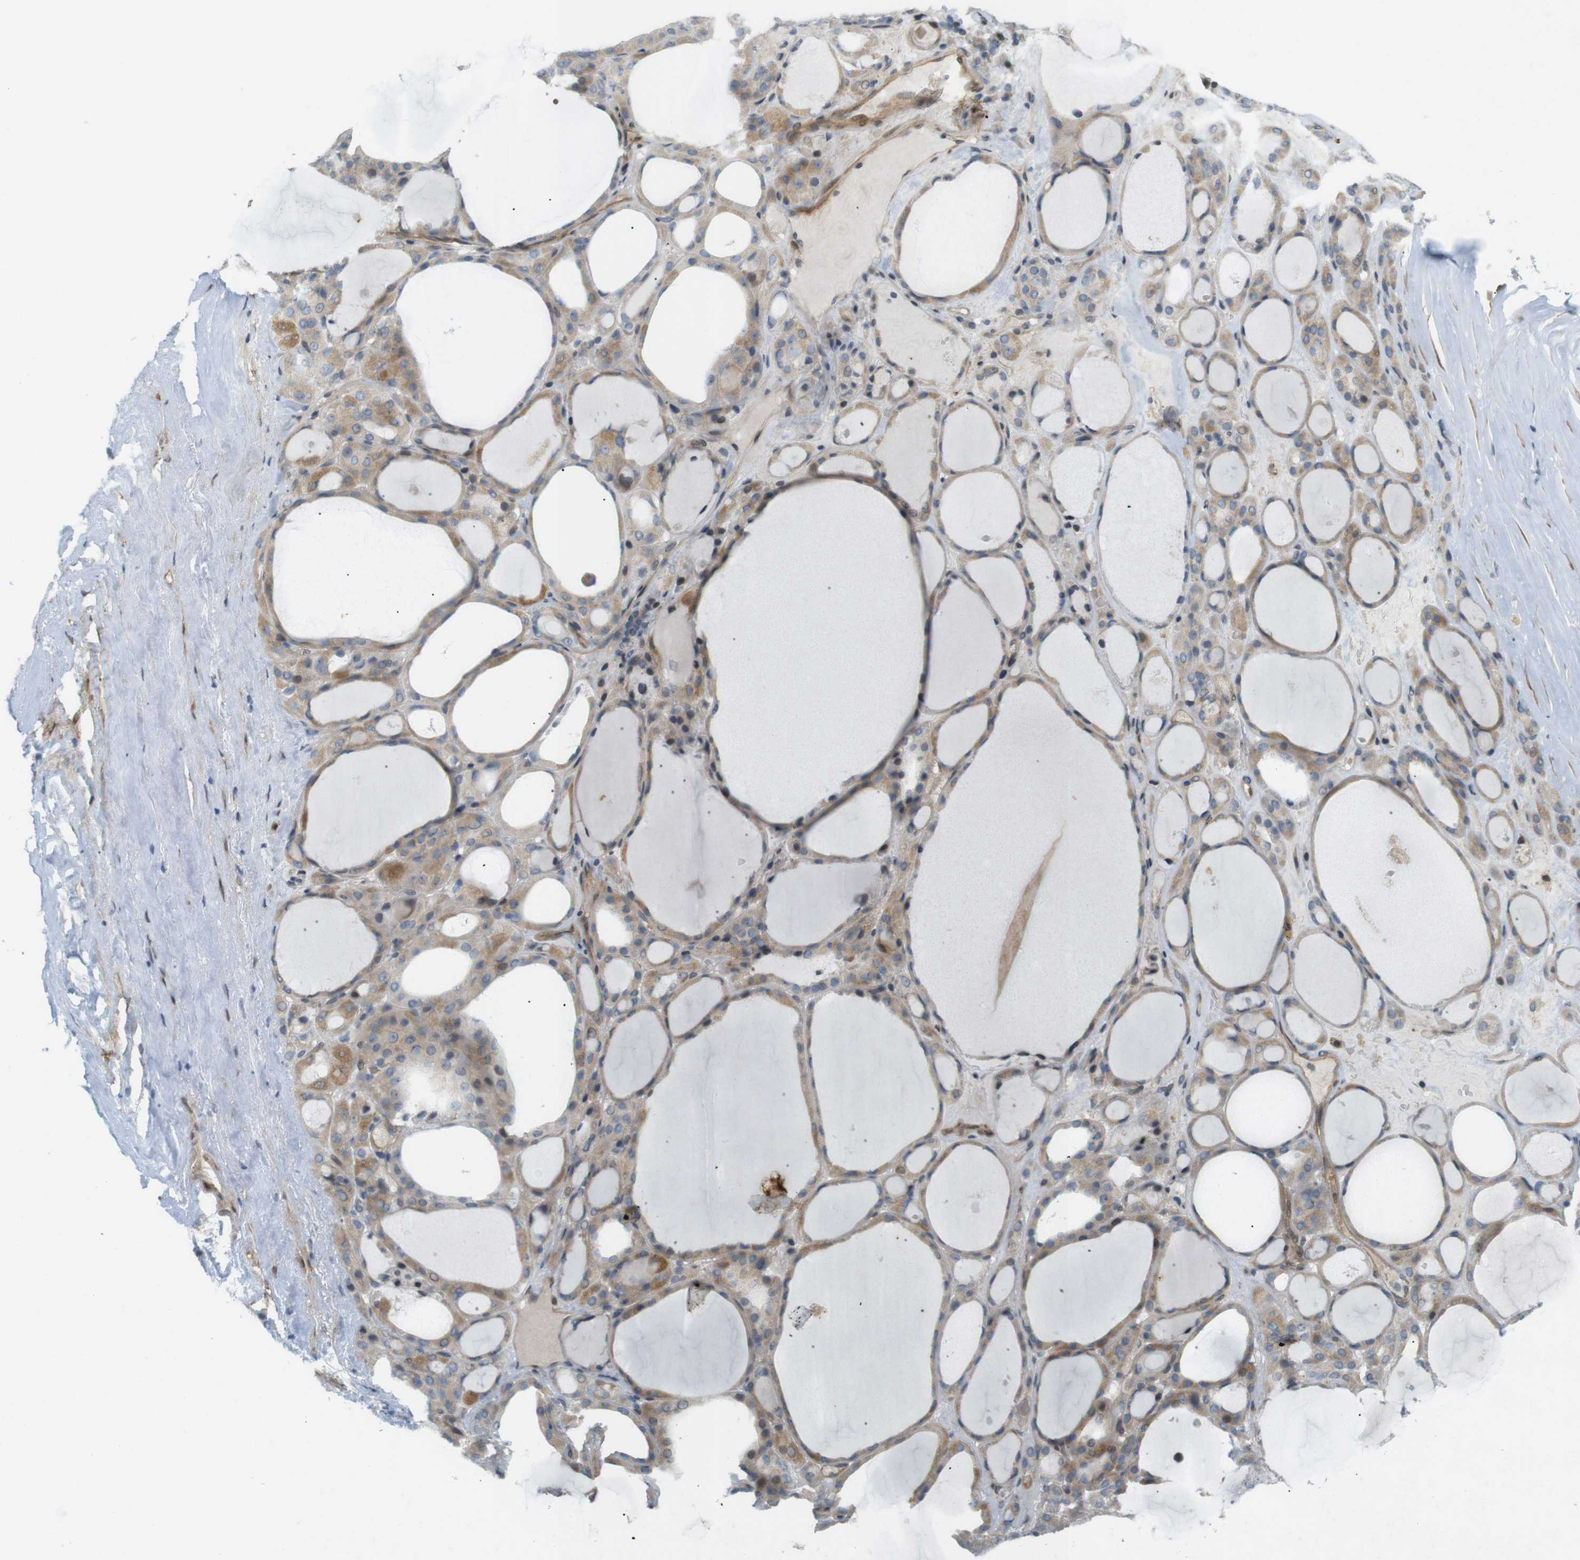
{"staining": {"intensity": "moderate", "quantity": "25%-75%", "location": "cytoplasmic/membranous"}, "tissue": "thyroid gland", "cell_type": "Glandular cells", "image_type": "normal", "snomed": [{"axis": "morphology", "description": "Normal tissue, NOS"}, {"axis": "morphology", "description": "Carcinoma, NOS"}, {"axis": "topography", "description": "Thyroid gland"}], "caption": "Moderate cytoplasmic/membranous staining for a protein is appreciated in approximately 25%-75% of glandular cells of normal thyroid gland using immunohistochemistry.", "gene": "PPP1R14A", "patient": {"sex": "female", "age": 86}}